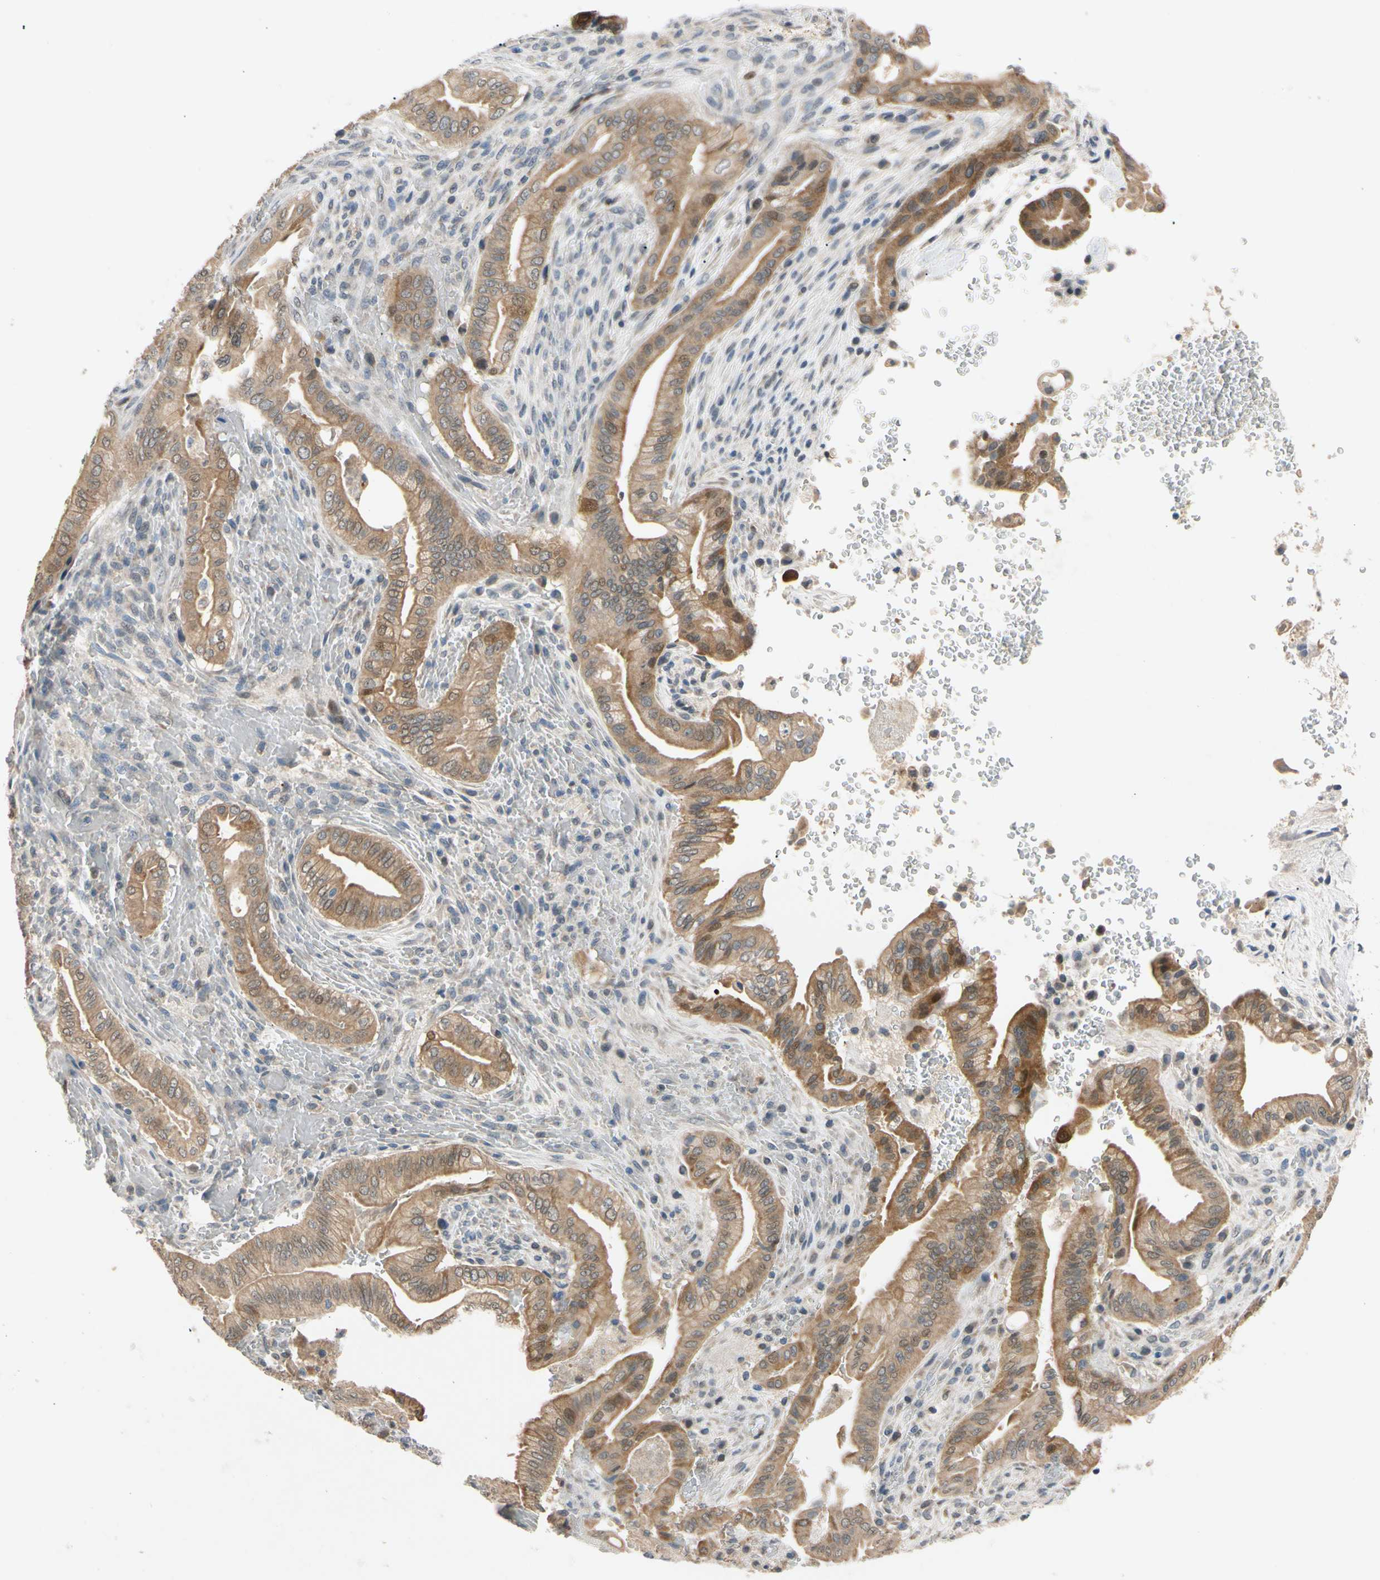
{"staining": {"intensity": "moderate", "quantity": ">75%", "location": "cytoplasmic/membranous"}, "tissue": "liver cancer", "cell_type": "Tumor cells", "image_type": "cancer", "snomed": [{"axis": "morphology", "description": "Cholangiocarcinoma"}, {"axis": "topography", "description": "Liver"}], "caption": "Cholangiocarcinoma (liver) stained for a protein demonstrates moderate cytoplasmic/membranous positivity in tumor cells.", "gene": "RIOX2", "patient": {"sex": "female", "age": 68}}